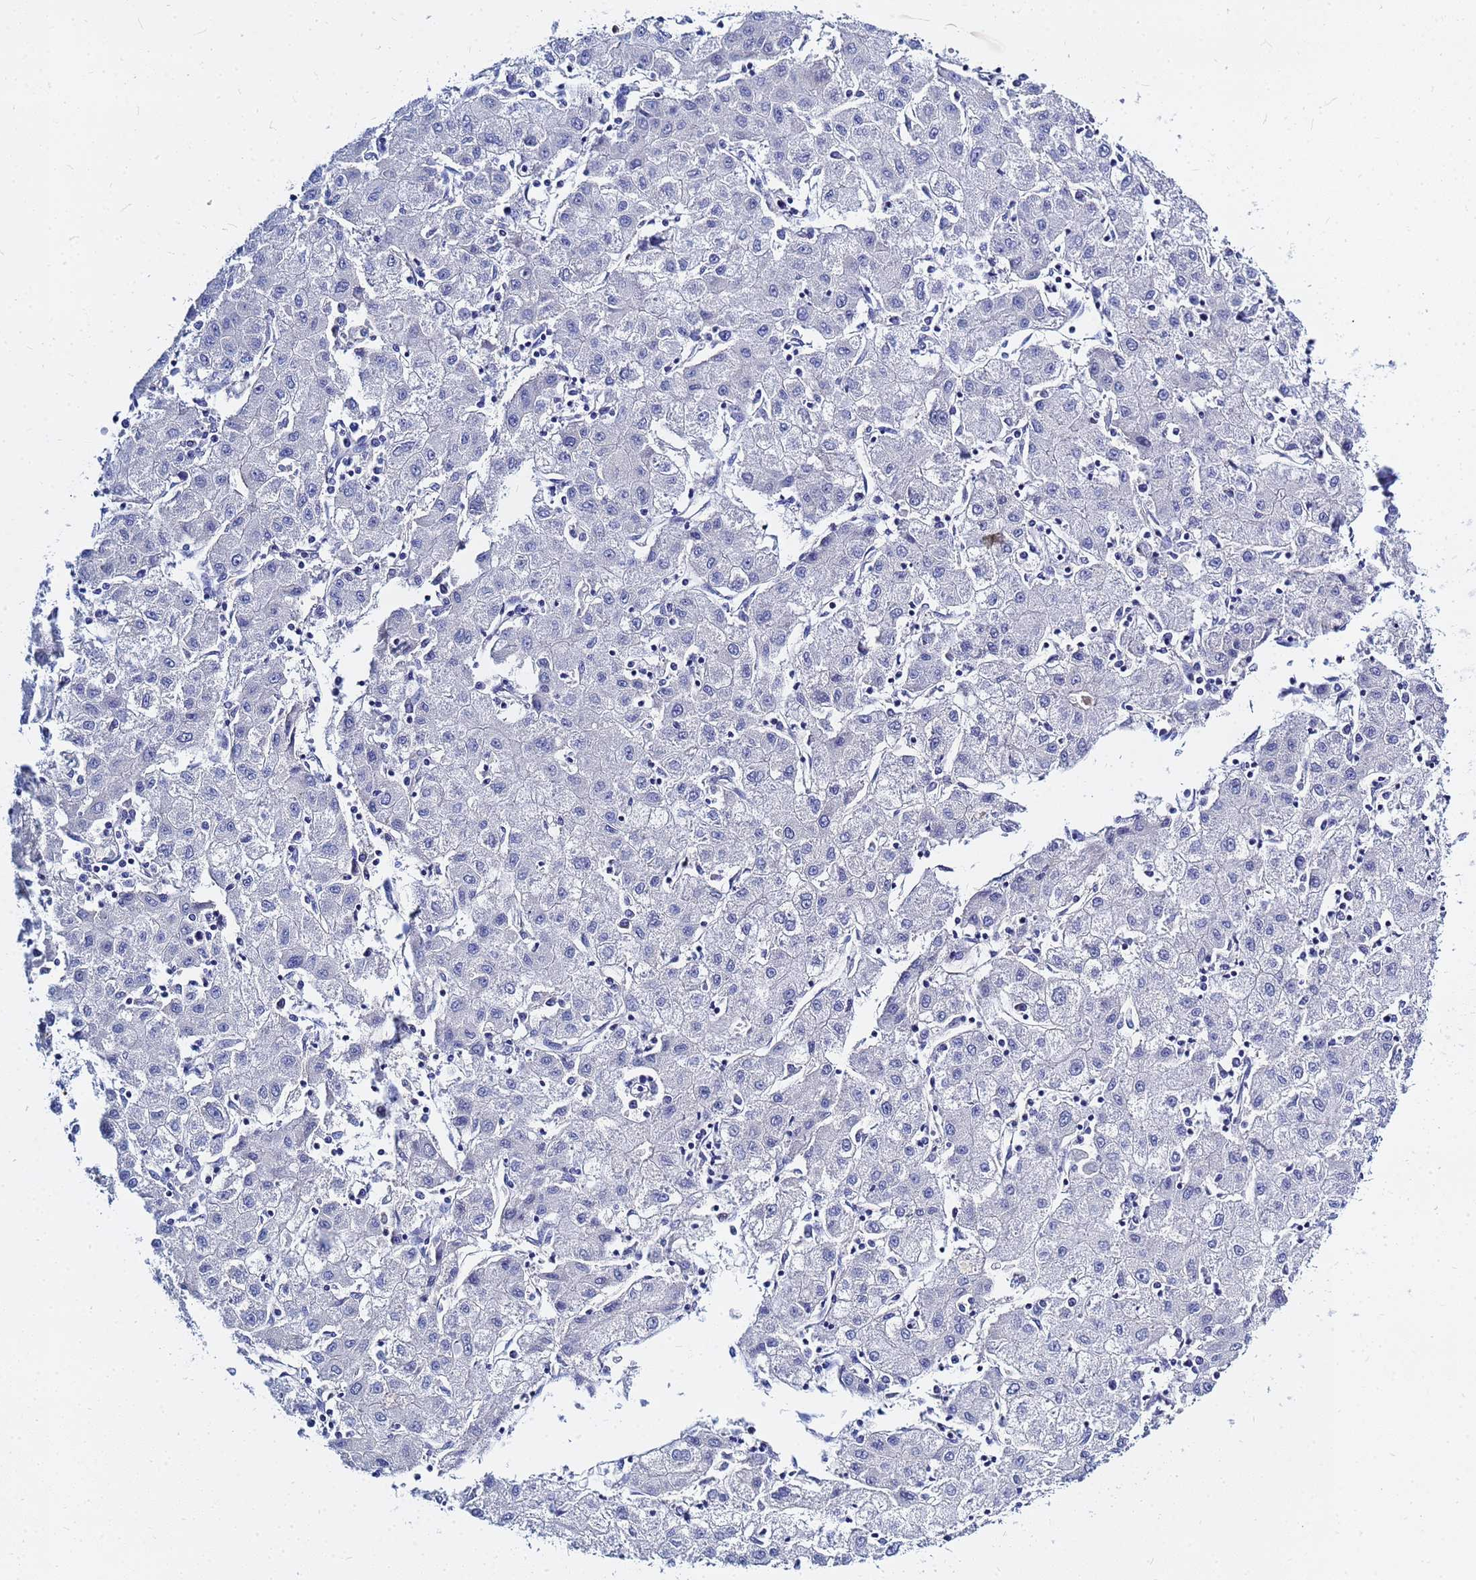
{"staining": {"intensity": "negative", "quantity": "none", "location": "none"}, "tissue": "liver cancer", "cell_type": "Tumor cells", "image_type": "cancer", "snomed": [{"axis": "morphology", "description": "Carcinoma, Hepatocellular, NOS"}, {"axis": "topography", "description": "Liver"}], "caption": "Human liver cancer stained for a protein using immunohistochemistry demonstrates no expression in tumor cells.", "gene": "ZNF552", "patient": {"sex": "male", "age": 72}}